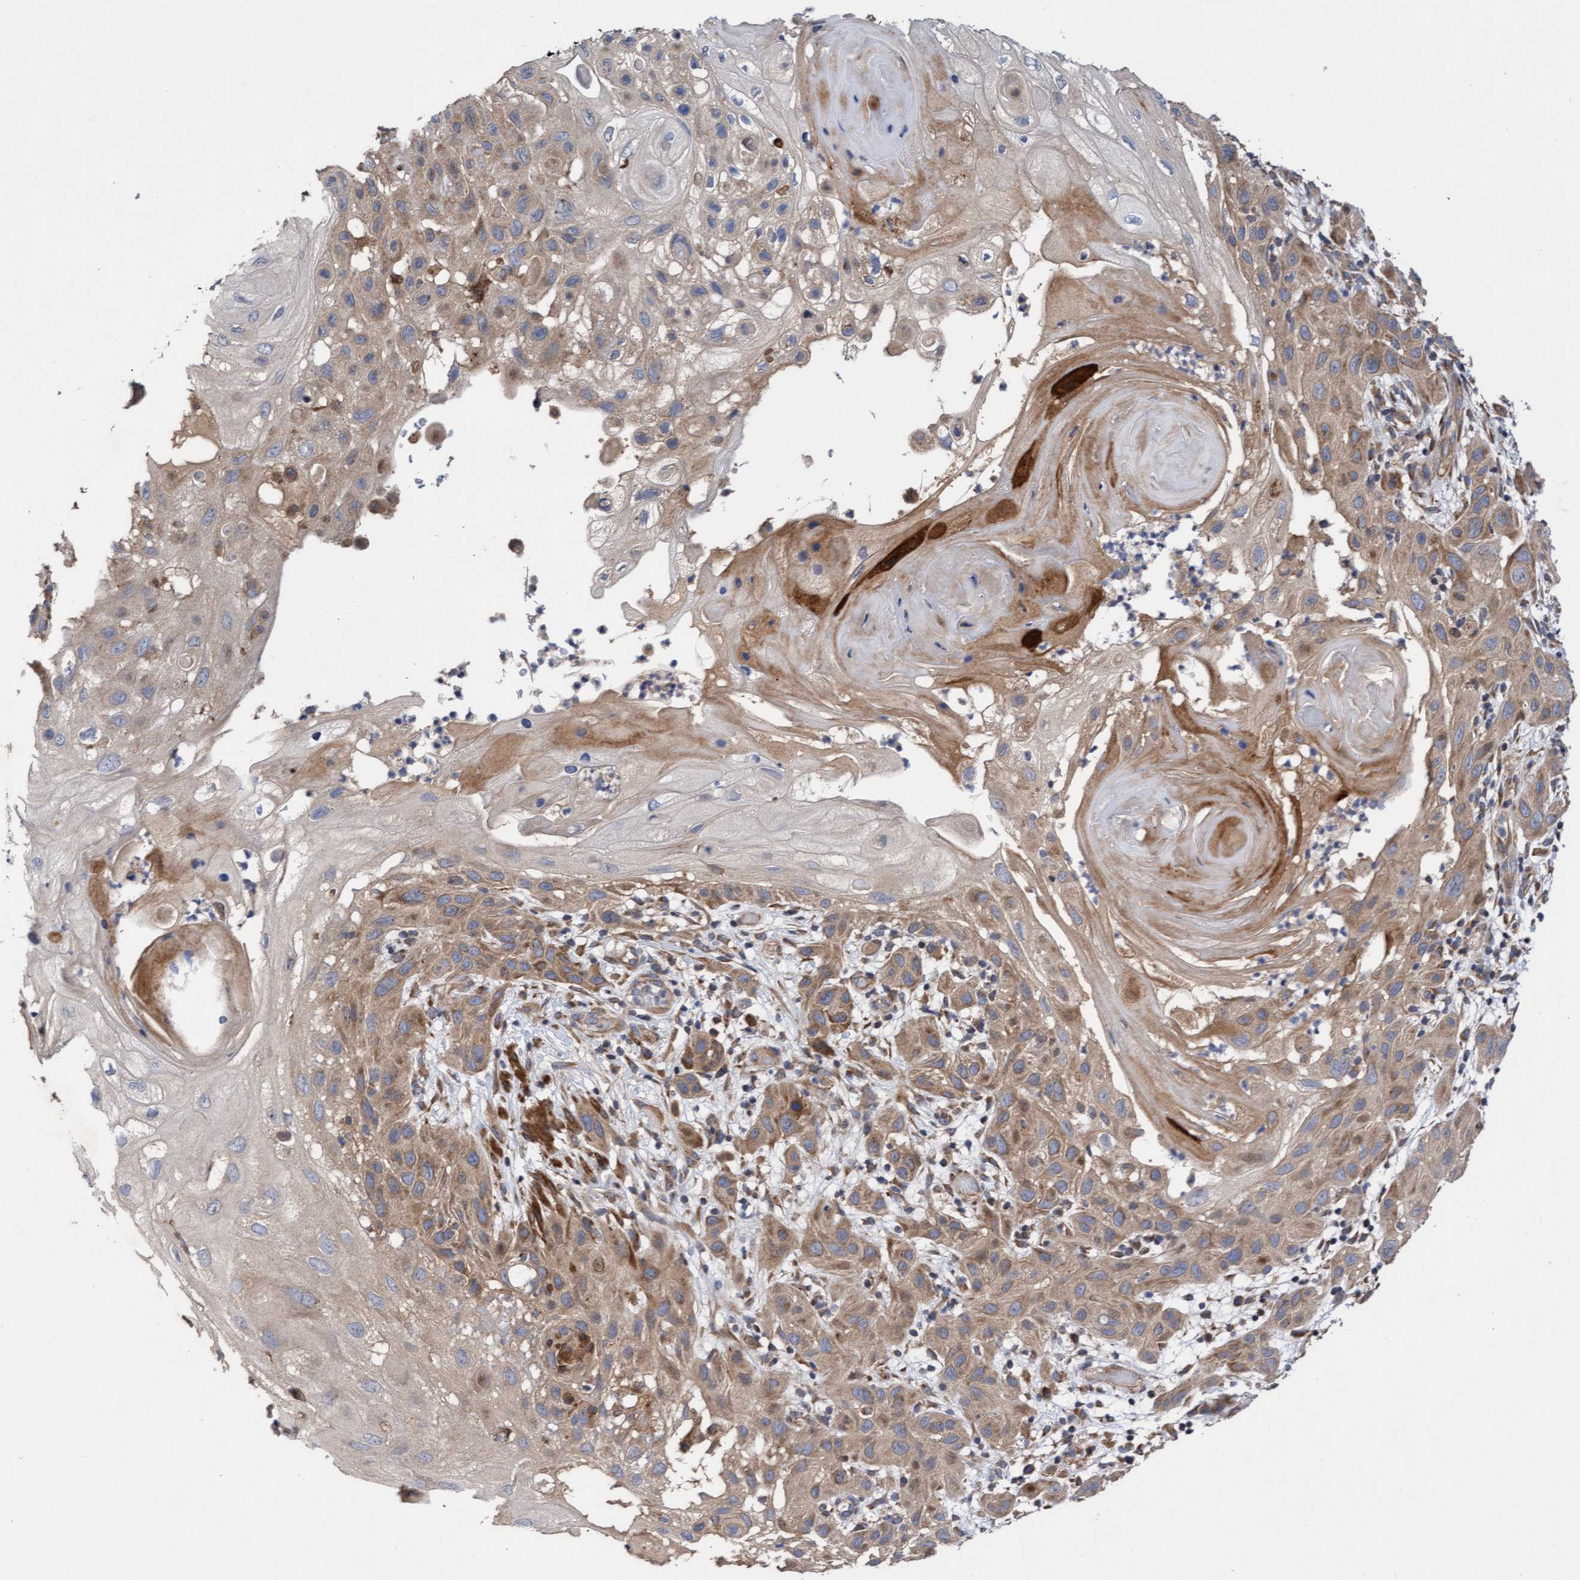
{"staining": {"intensity": "moderate", "quantity": ">75%", "location": "cytoplasmic/membranous"}, "tissue": "skin cancer", "cell_type": "Tumor cells", "image_type": "cancer", "snomed": [{"axis": "morphology", "description": "Squamous cell carcinoma, NOS"}, {"axis": "topography", "description": "Skin"}], "caption": "Brown immunohistochemical staining in human skin cancer (squamous cell carcinoma) reveals moderate cytoplasmic/membranous staining in about >75% of tumor cells. (DAB = brown stain, brightfield microscopy at high magnification).", "gene": "ELP5", "patient": {"sex": "female", "age": 96}}